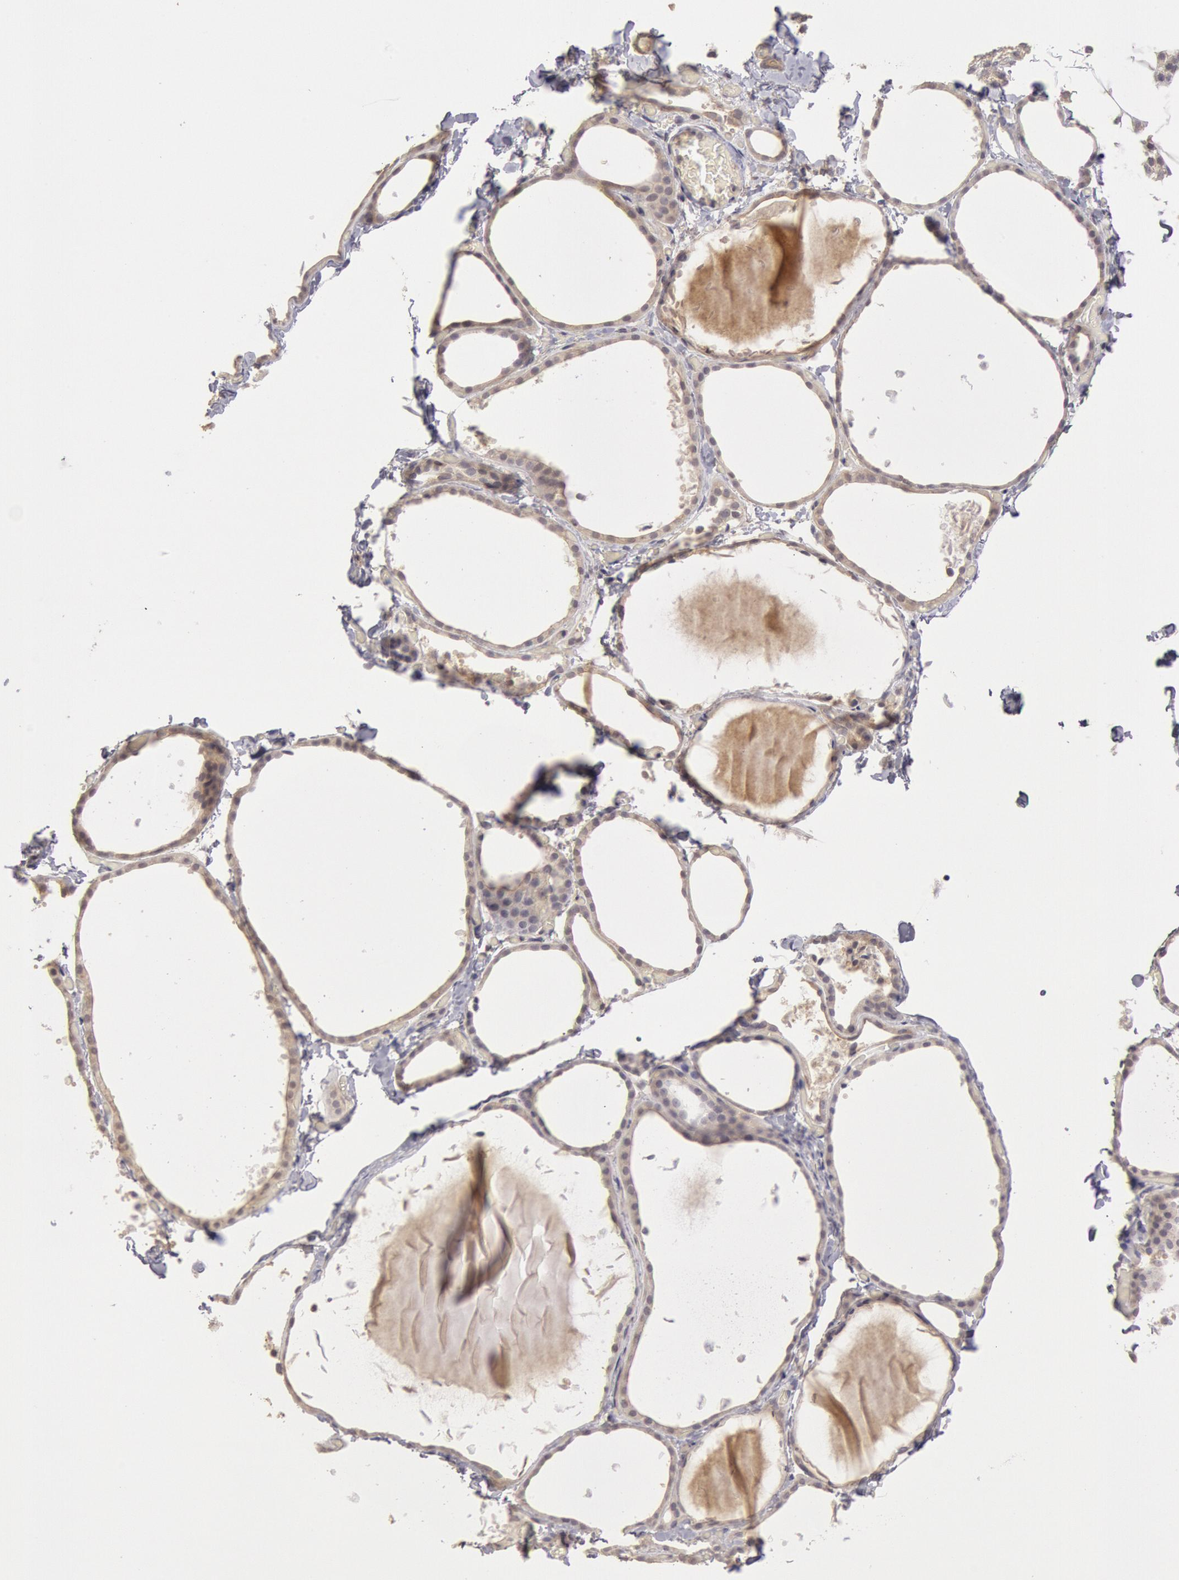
{"staining": {"intensity": "weak", "quantity": "25%-75%", "location": "cytoplasmic/membranous"}, "tissue": "thyroid gland", "cell_type": "Glandular cells", "image_type": "normal", "snomed": [{"axis": "morphology", "description": "Normal tissue, NOS"}, {"axis": "topography", "description": "Thyroid gland"}], "caption": "Immunohistochemical staining of normal human thyroid gland reveals 25%-75% levels of weak cytoplasmic/membranous protein positivity in about 25%-75% of glandular cells.", "gene": "ZFP36L1", "patient": {"sex": "female", "age": 22}}